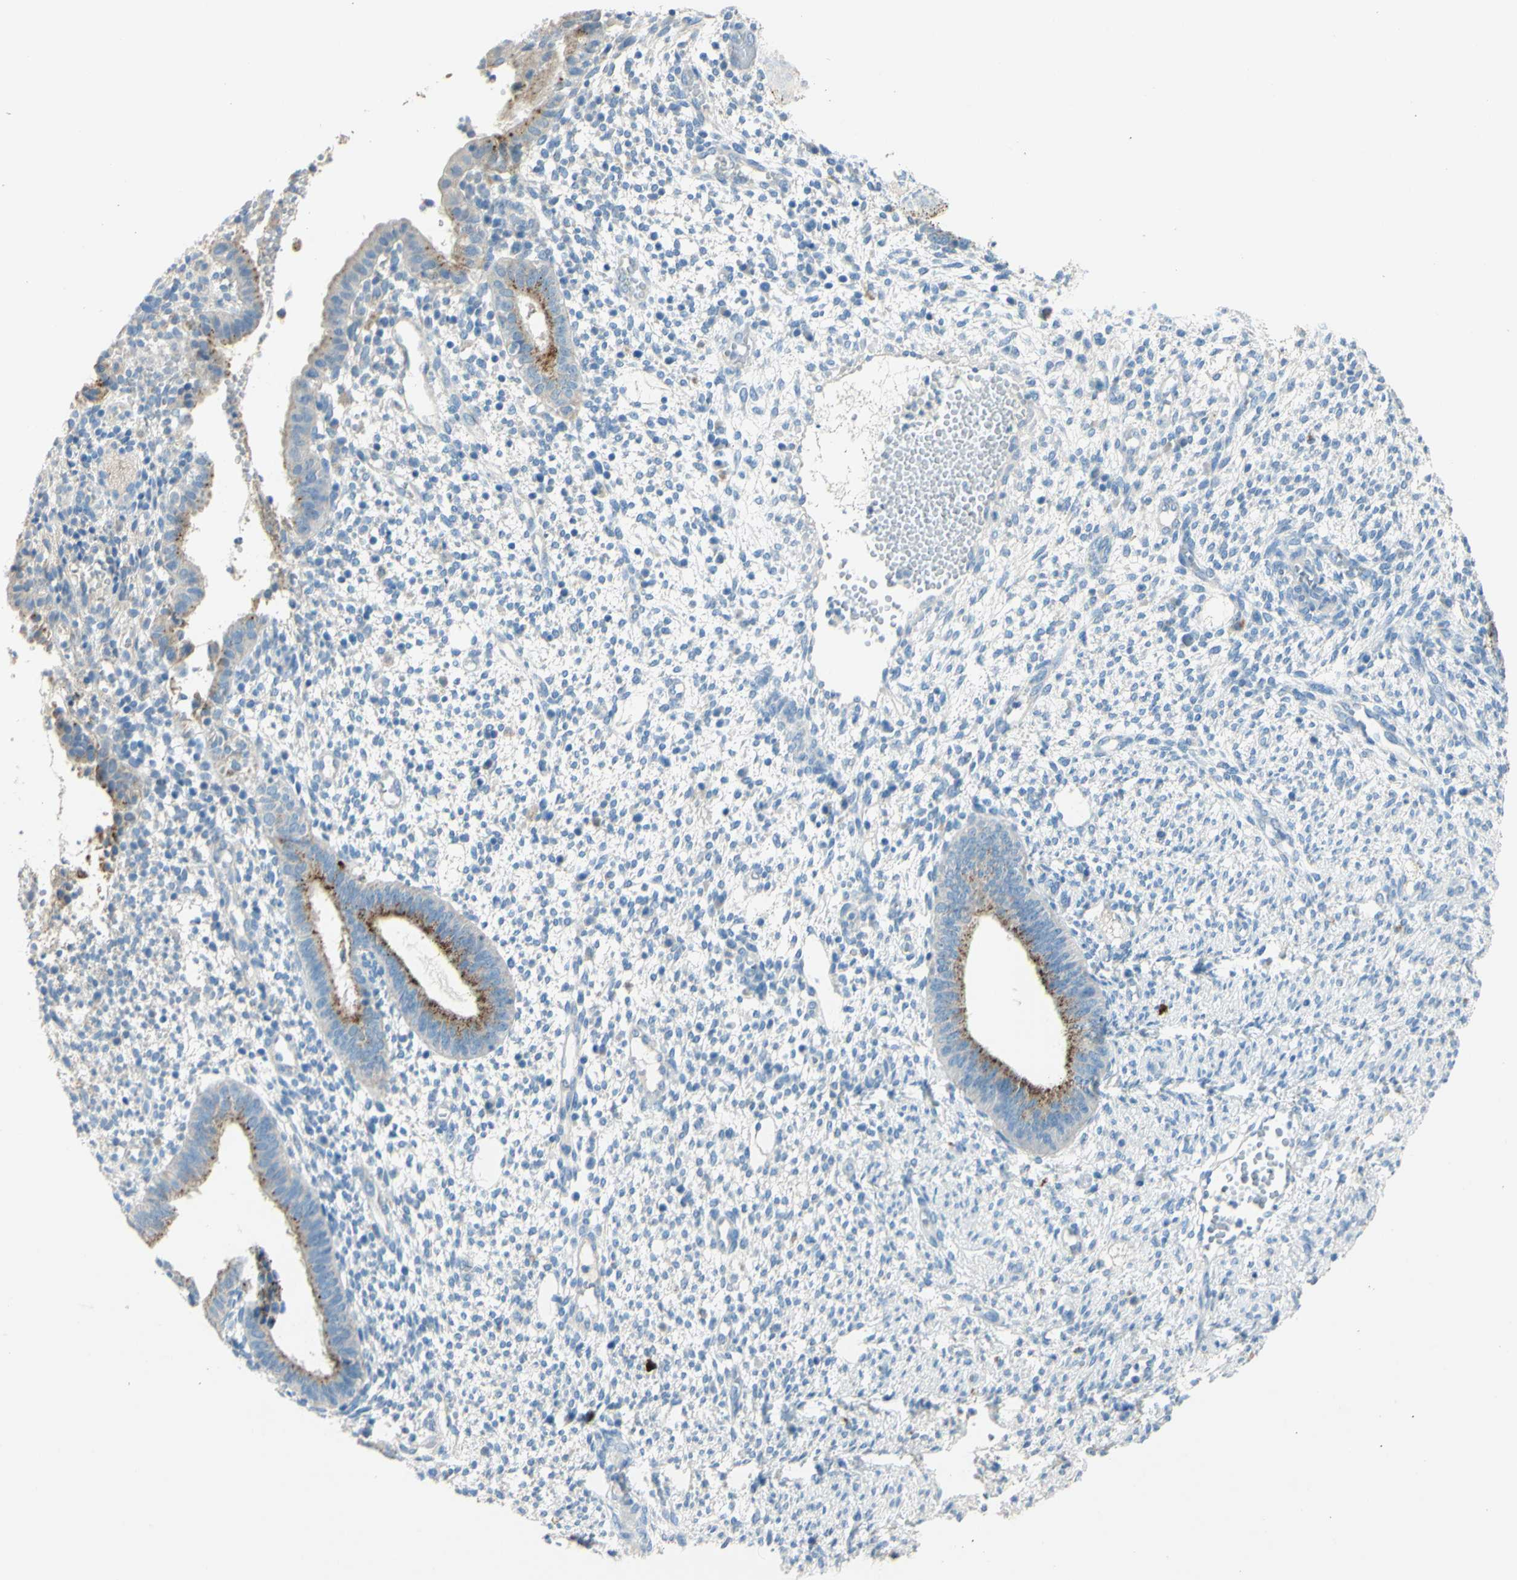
{"staining": {"intensity": "negative", "quantity": "none", "location": "none"}, "tissue": "endometrium", "cell_type": "Cells in endometrial stroma", "image_type": "normal", "snomed": [{"axis": "morphology", "description": "Normal tissue, NOS"}, {"axis": "topography", "description": "Endometrium"}], "caption": "A photomicrograph of human endometrium is negative for staining in cells in endometrial stroma. (Brightfield microscopy of DAB (3,3'-diaminobenzidine) immunohistochemistry (IHC) at high magnification).", "gene": "CDH10", "patient": {"sex": "female", "age": 35}}